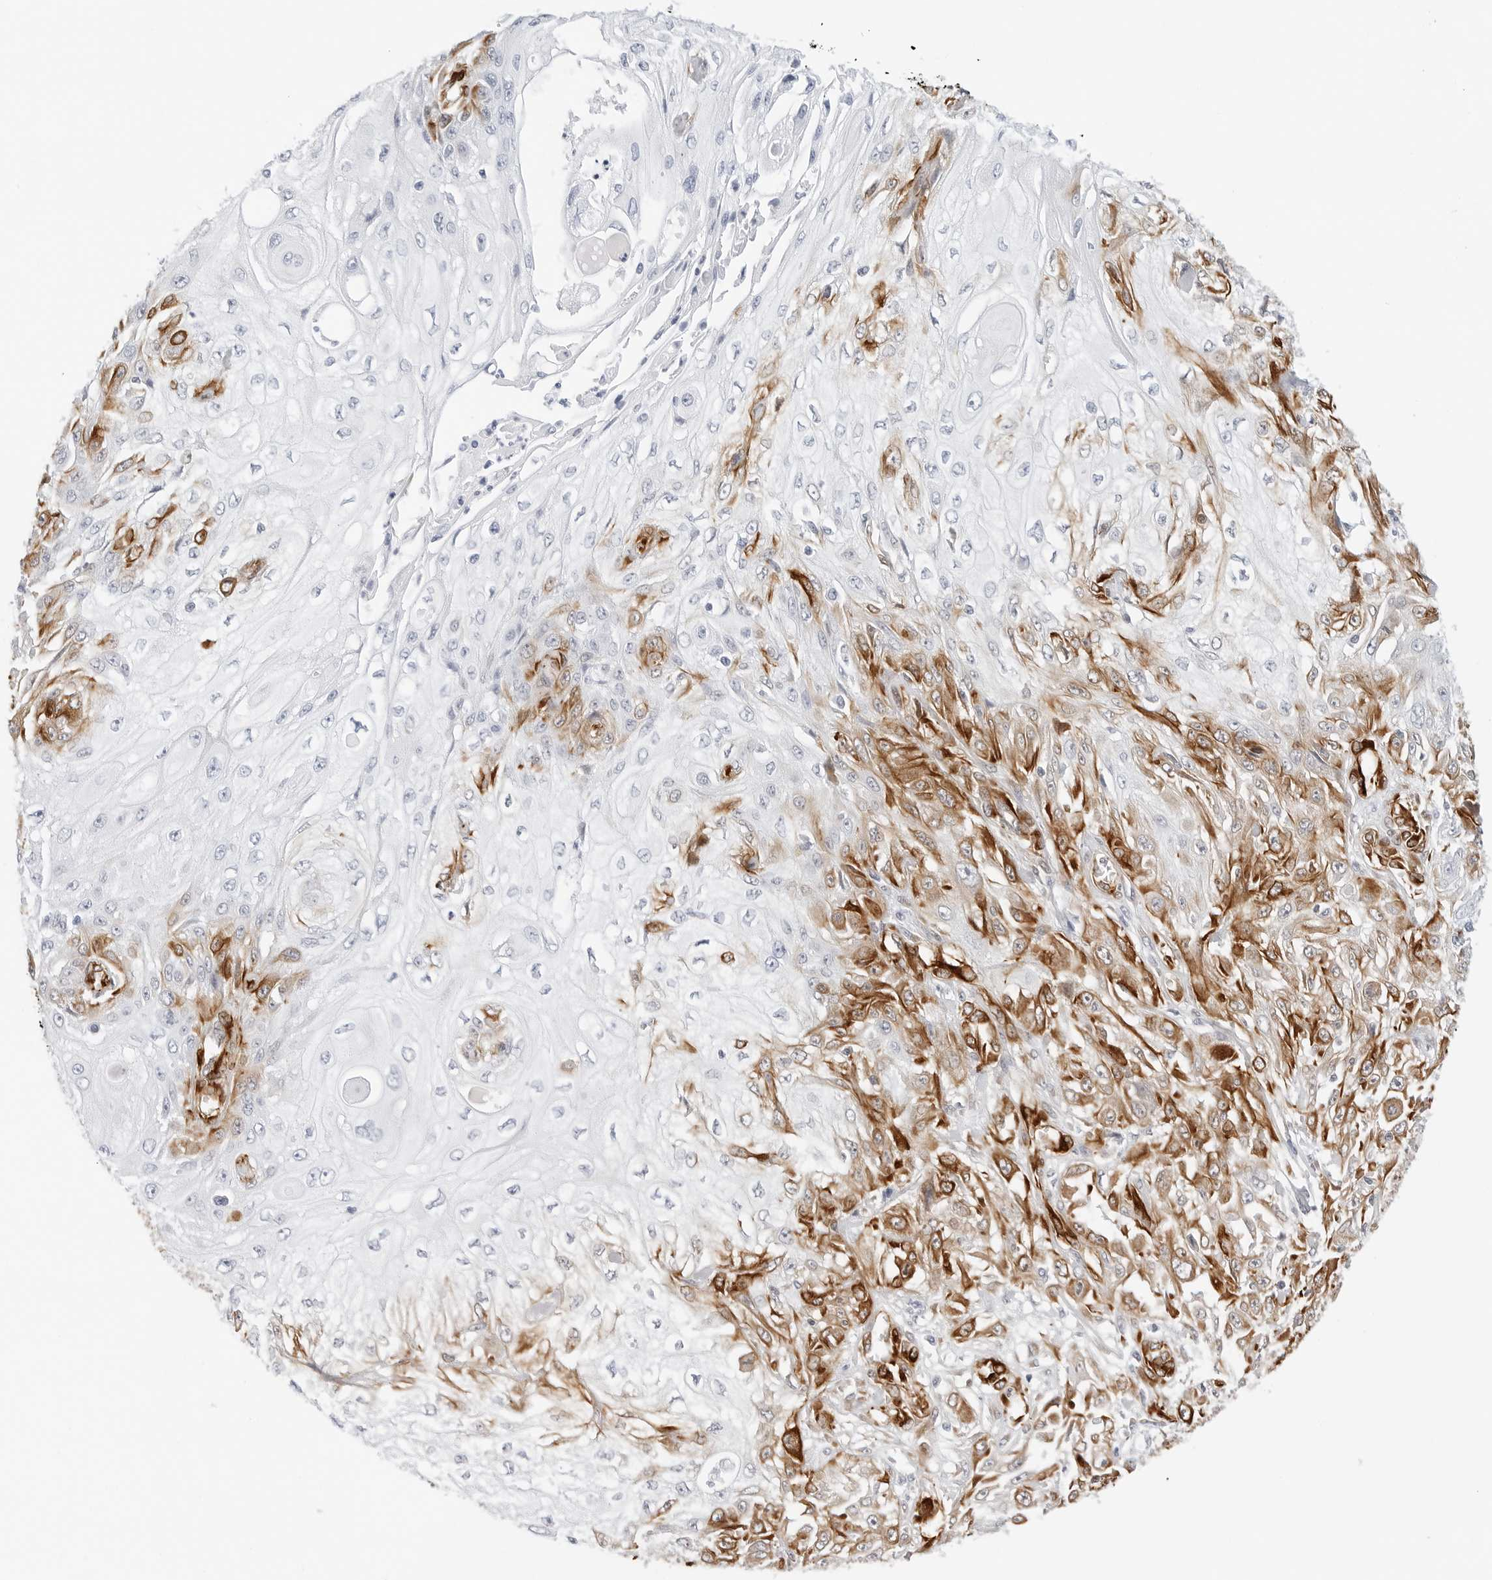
{"staining": {"intensity": "moderate", "quantity": "25%-75%", "location": "cytoplasmic/membranous"}, "tissue": "skin cancer", "cell_type": "Tumor cells", "image_type": "cancer", "snomed": [{"axis": "morphology", "description": "Squamous cell carcinoma, NOS"}, {"axis": "morphology", "description": "Squamous cell carcinoma, metastatic, NOS"}, {"axis": "topography", "description": "Skin"}, {"axis": "topography", "description": "Lymph node"}], "caption": "An image of human metastatic squamous cell carcinoma (skin) stained for a protein demonstrates moderate cytoplasmic/membranous brown staining in tumor cells.", "gene": "NES", "patient": {"sex": "male", "age": 75}}